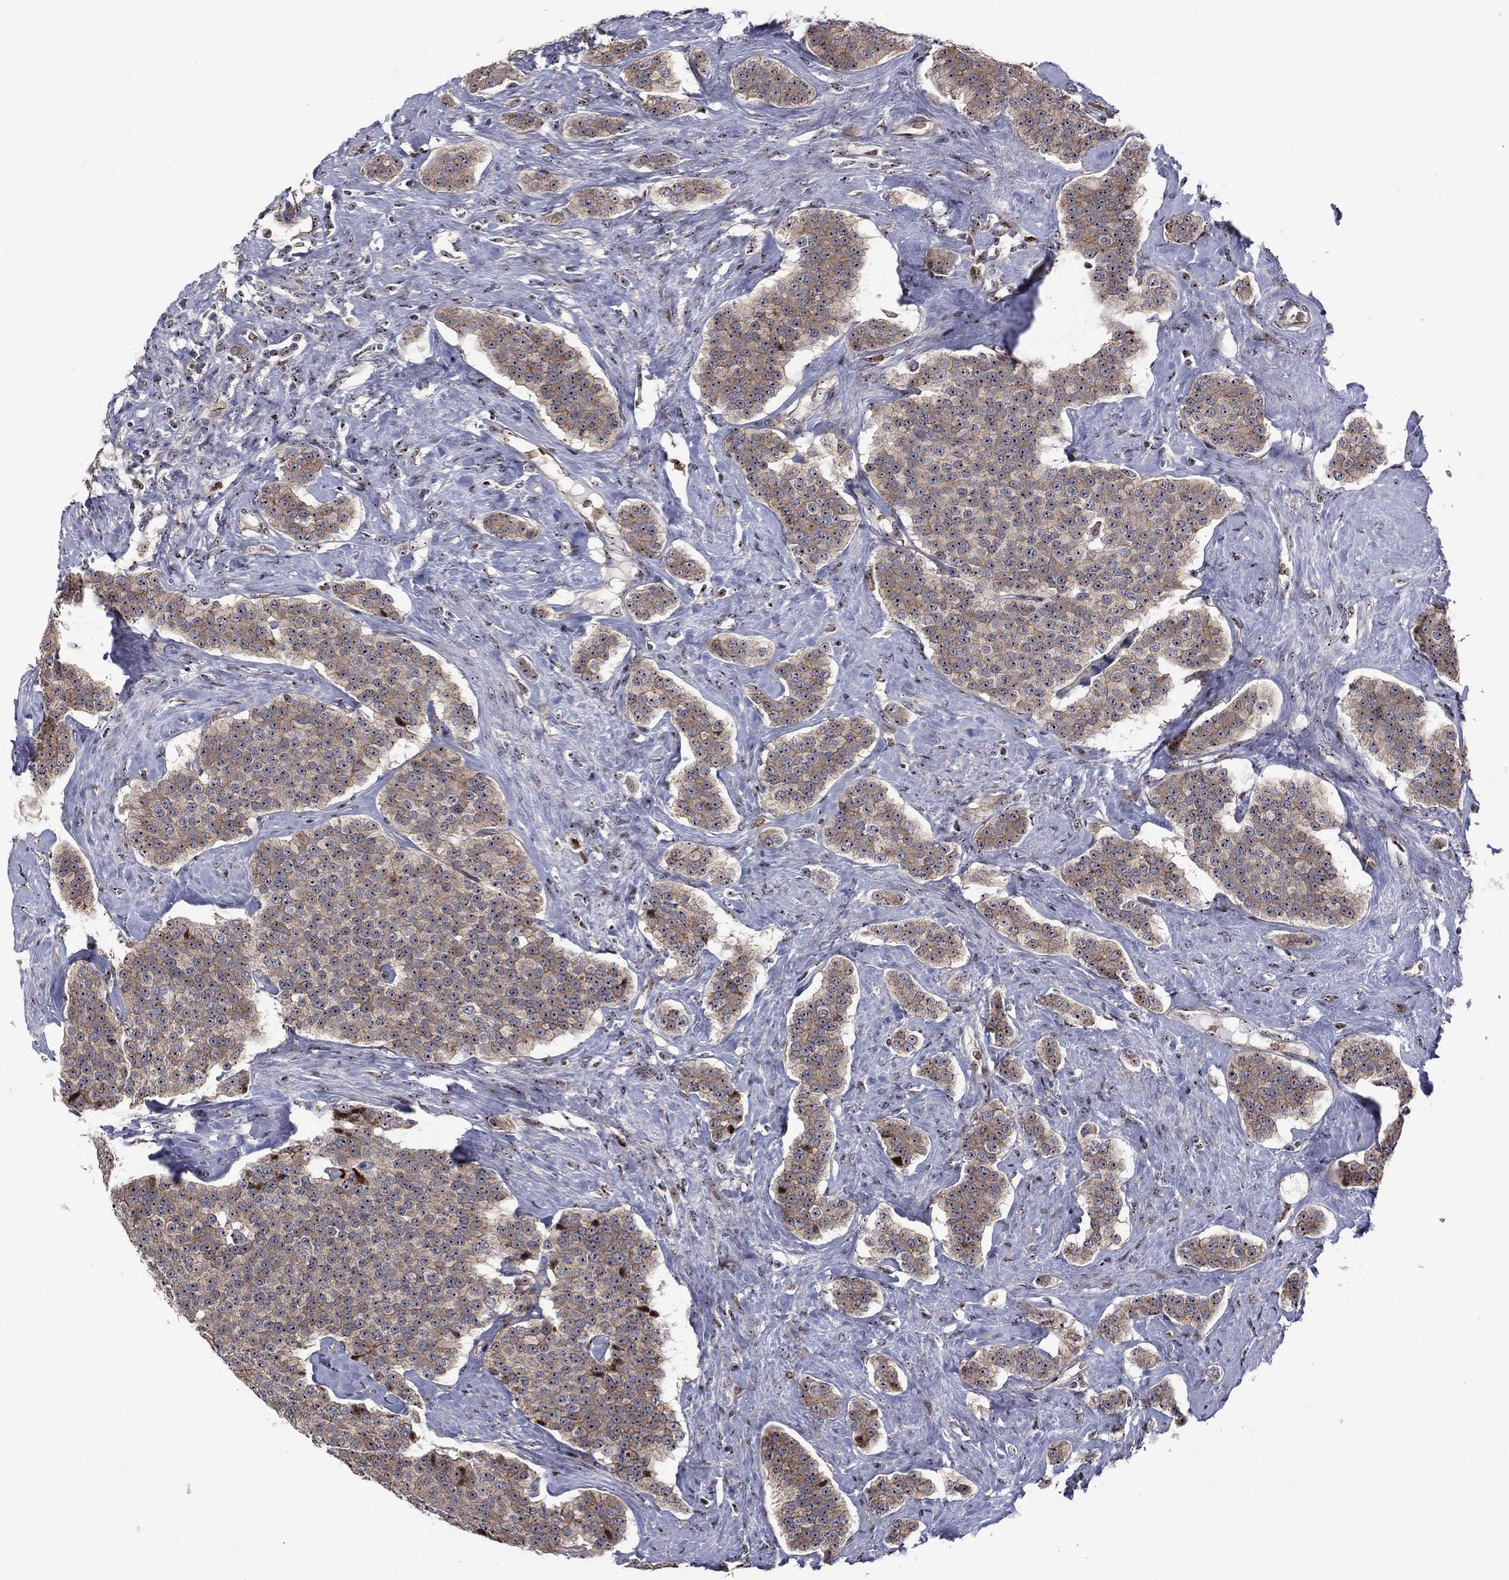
{"staining": {"intensity": "moderate", "quantity": "25%-75%", "location": "cytoplasmic/membranous"}, "tissue": "carcinoid", "cell_type": "Tumor cells", "image_type": "cancer", "snomed": [{"axis": "morphology", "description": "Carcinoid, malignant, NOS"}, {"axis": "topography", "description": "Small intestine"}], "caption": "The histopathology image reveals staining of malignant carcinoid, revealing moderate cytoplasmic/membranous protein positivity (brown color) within tumor cells. The staining was performed using DAB to visualize the protein expression in brown, while the nuclei were stained in blue with hematoxylin (Magnification: 20x).", "gene": "VHL", "patient": {"sex": "female", "age": 58}}